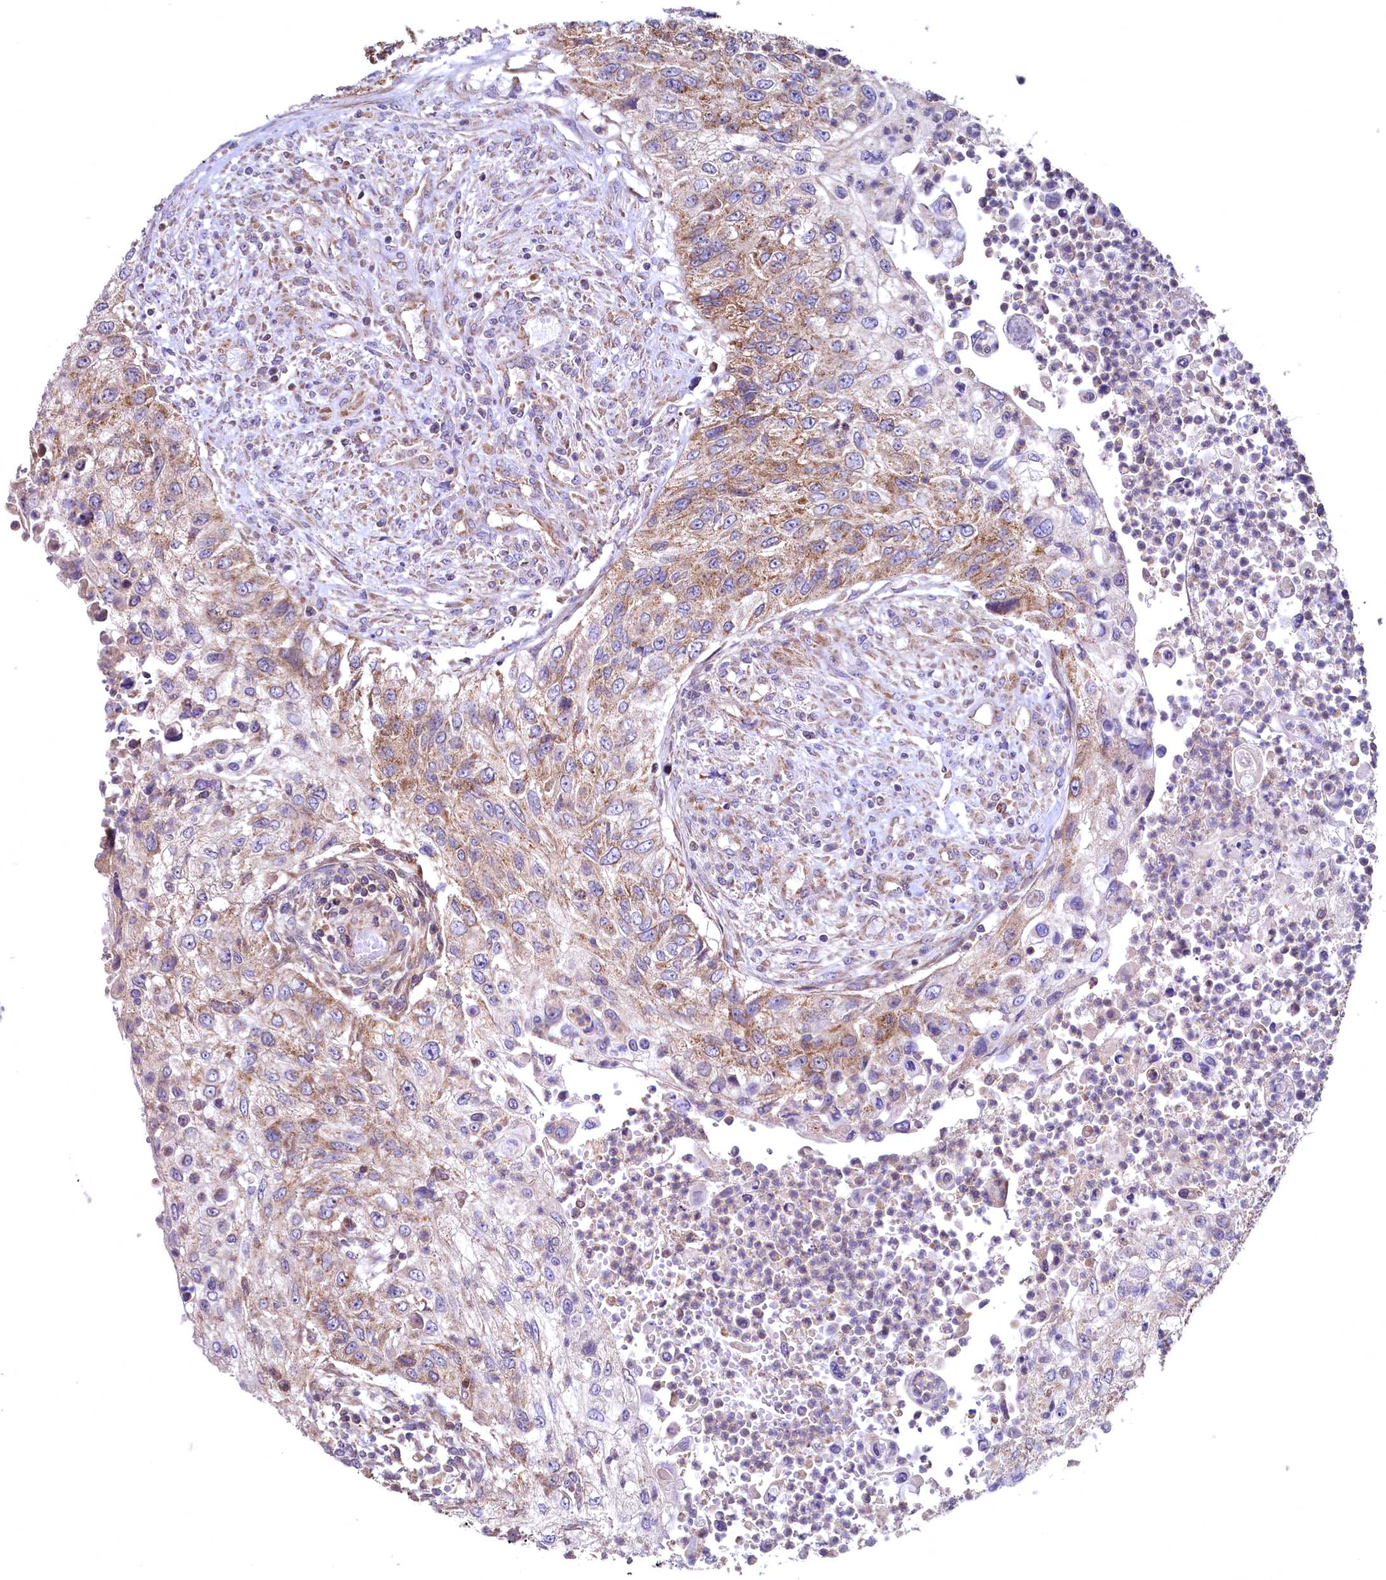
{"staining": {"intensity": "moderate", "quantity": "<25%", "location": "cytoplasmic/membranous"}, "tissue": "urothelial cancer", "cell_type": "Tumor cells", "image_type": "cancer", "snomed": [{"axis": "morphology", "description": "Urothelial carcinoma, High grade"}, {"axis": "topography", "description": "Urinary bladder"}], "caption": "The image demonstrates immunohistochemical staining of urothelial cancer. There is moderate cytoplasmic/membranous positivity is seen in about <25% of tumor cells. The protein of interest is stained brown, and the nuclei are stained in blue (DAB (3,3'-diaminobenzidine) IHC with brightfield microscopy, high magnification).", "gene": "MRPL57", "patient": {"sex": "female", "age": 60}}